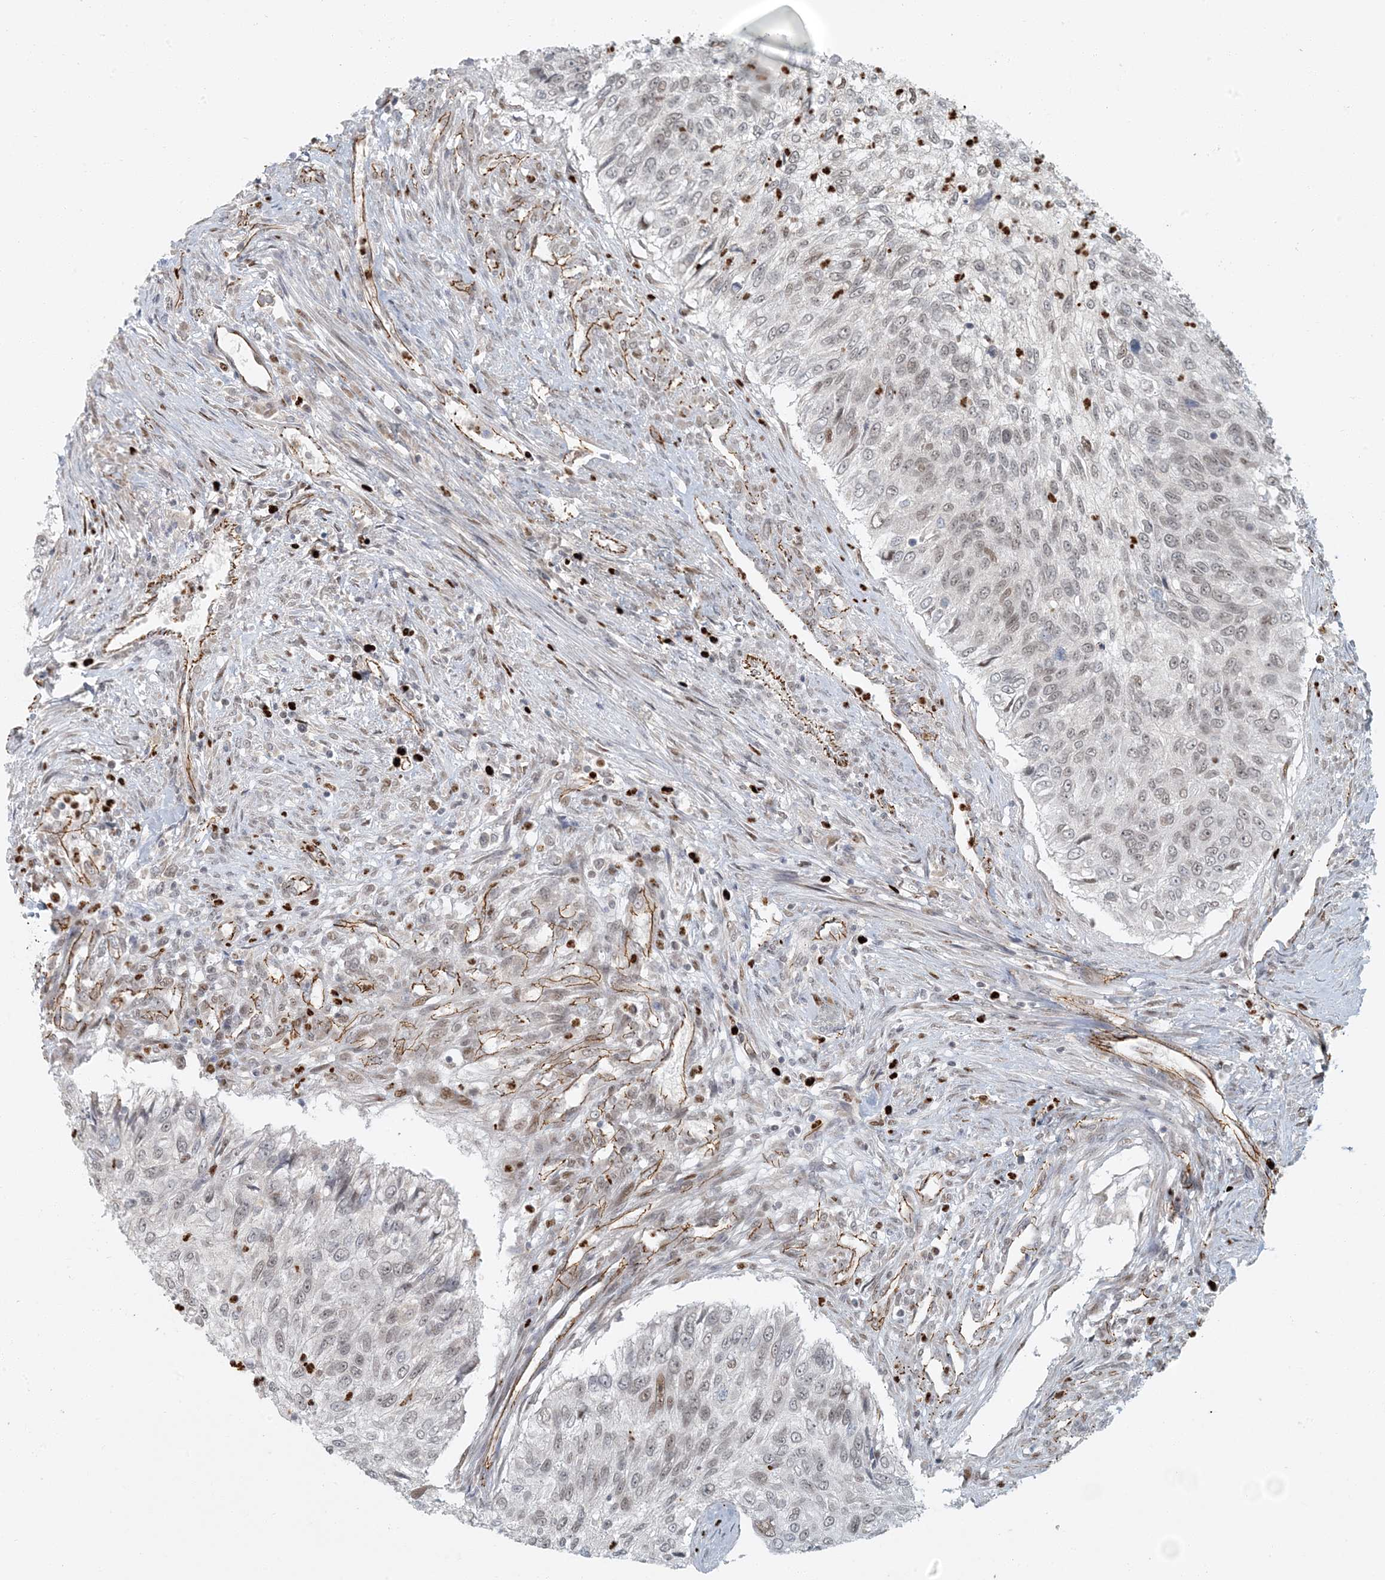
{"staining": {"intensity": "weak", "quantity": ">75%", "location": "nuclear"}, "tissue": "urothelial cancer", "cell_type": "Tumor cells", "image_type": "cancer", "snomed": [{"axis": "morphology", "description": "Urothelial carcinoma, High grade"}, {"axis": "topography", "description": "Urinary bladder"}], "caption": "A micrograph showing weak nuclear expression in about >75% of tumor cells in urothelial cancer, as visualized by brown immunohistochemical staining.", "gene": "AK9", "patient": {"sex": "female", "age": 60}}